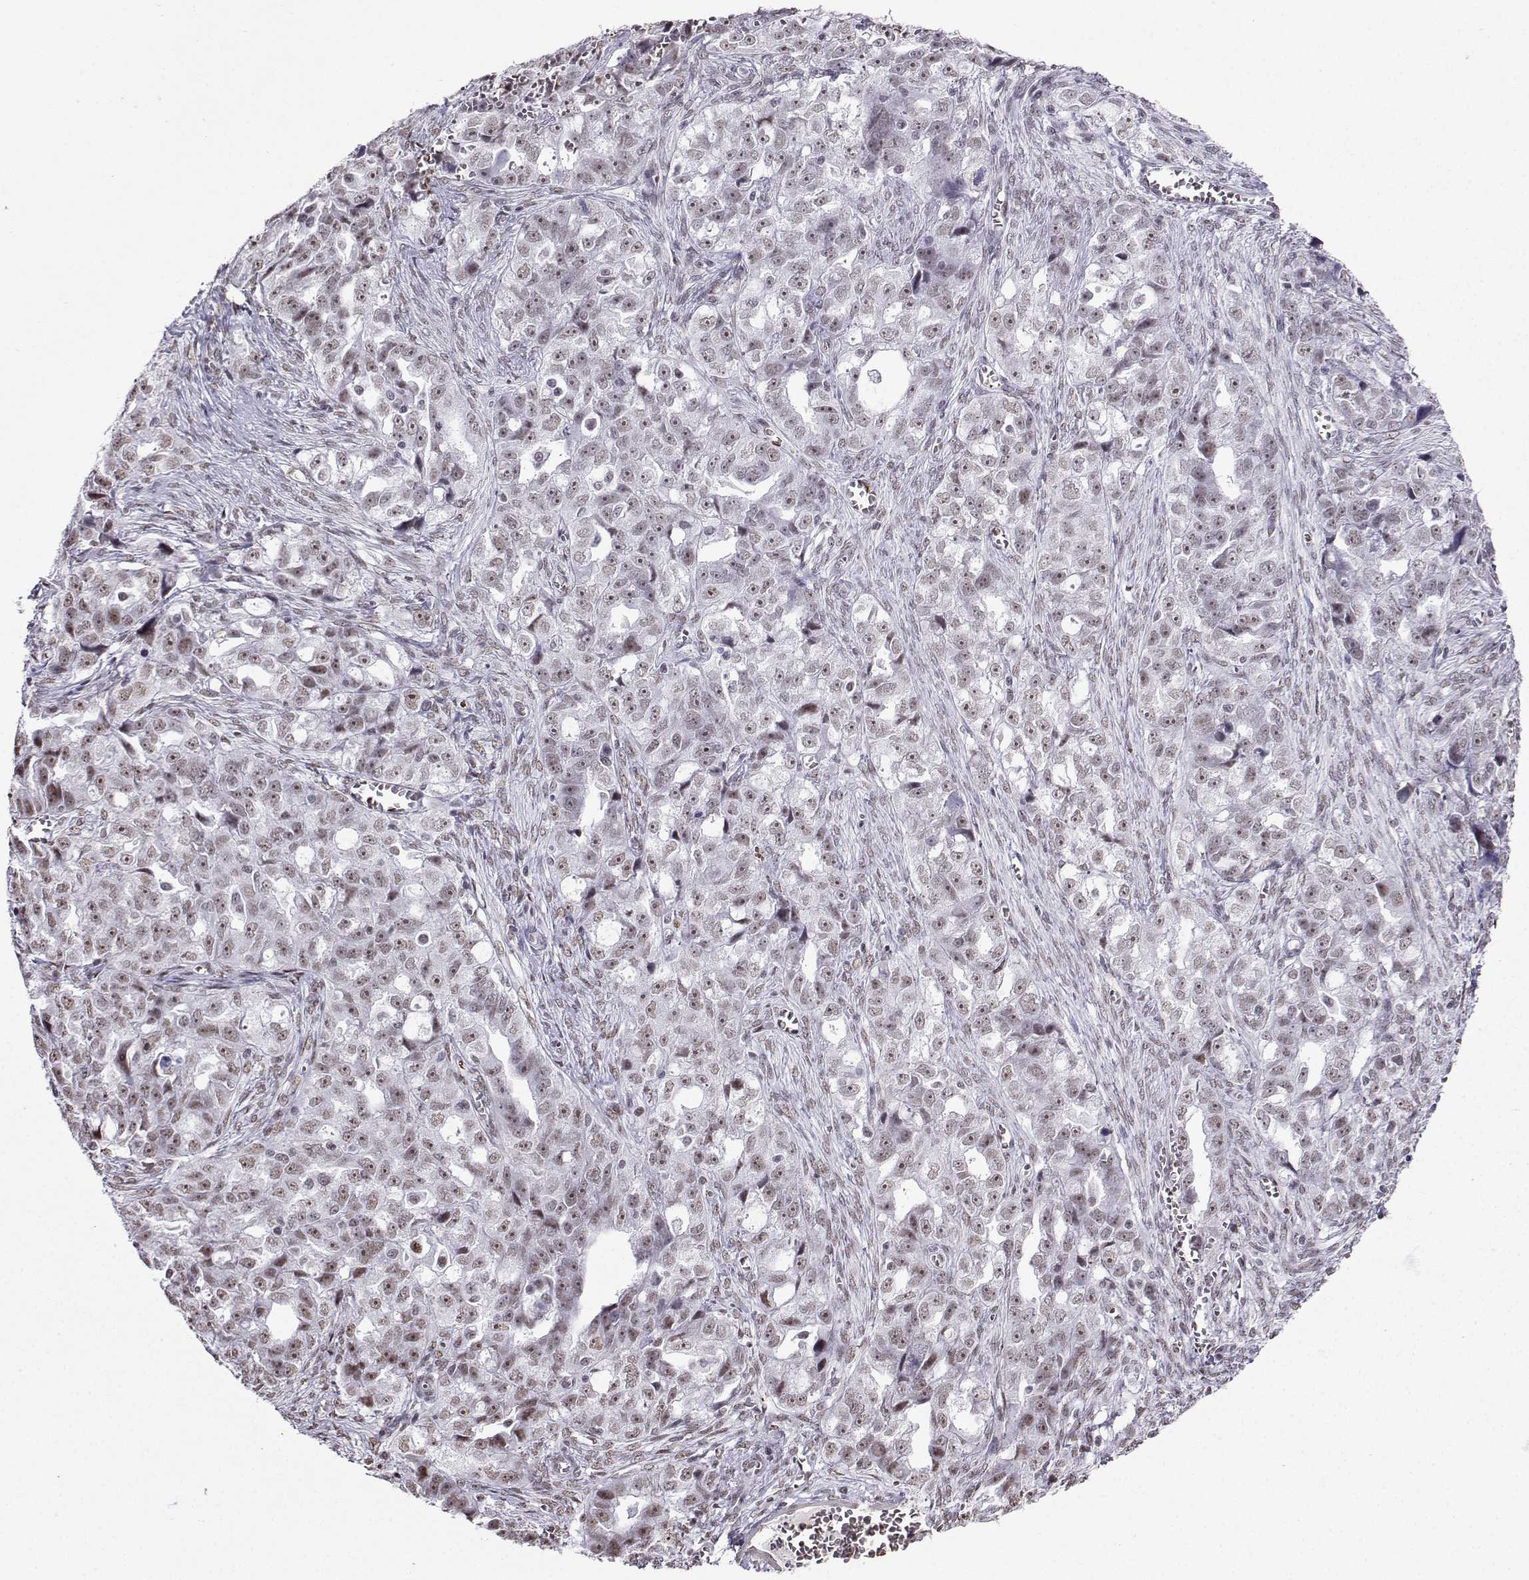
{"staining": {"intensity": "negative", "quantity": "none", "location": "none"}, "tissue": "ovarian cancer", "cell_type": "Tumor cells", "image_type": "cancer", "snomed": [{"axis": "morphology", "description": "Cystadenocarcinoma, serous, NOS"}, {"axis": "topography", "description": "Ovary"}], "caption": "IHC histopathology image of human ovarian serous cystadenocarcinoma stained for a protein (brown), which exhibits no positivity in tumor cells.", "gene": "CCNK", "patient": {"sex": "female", "age": 51}}